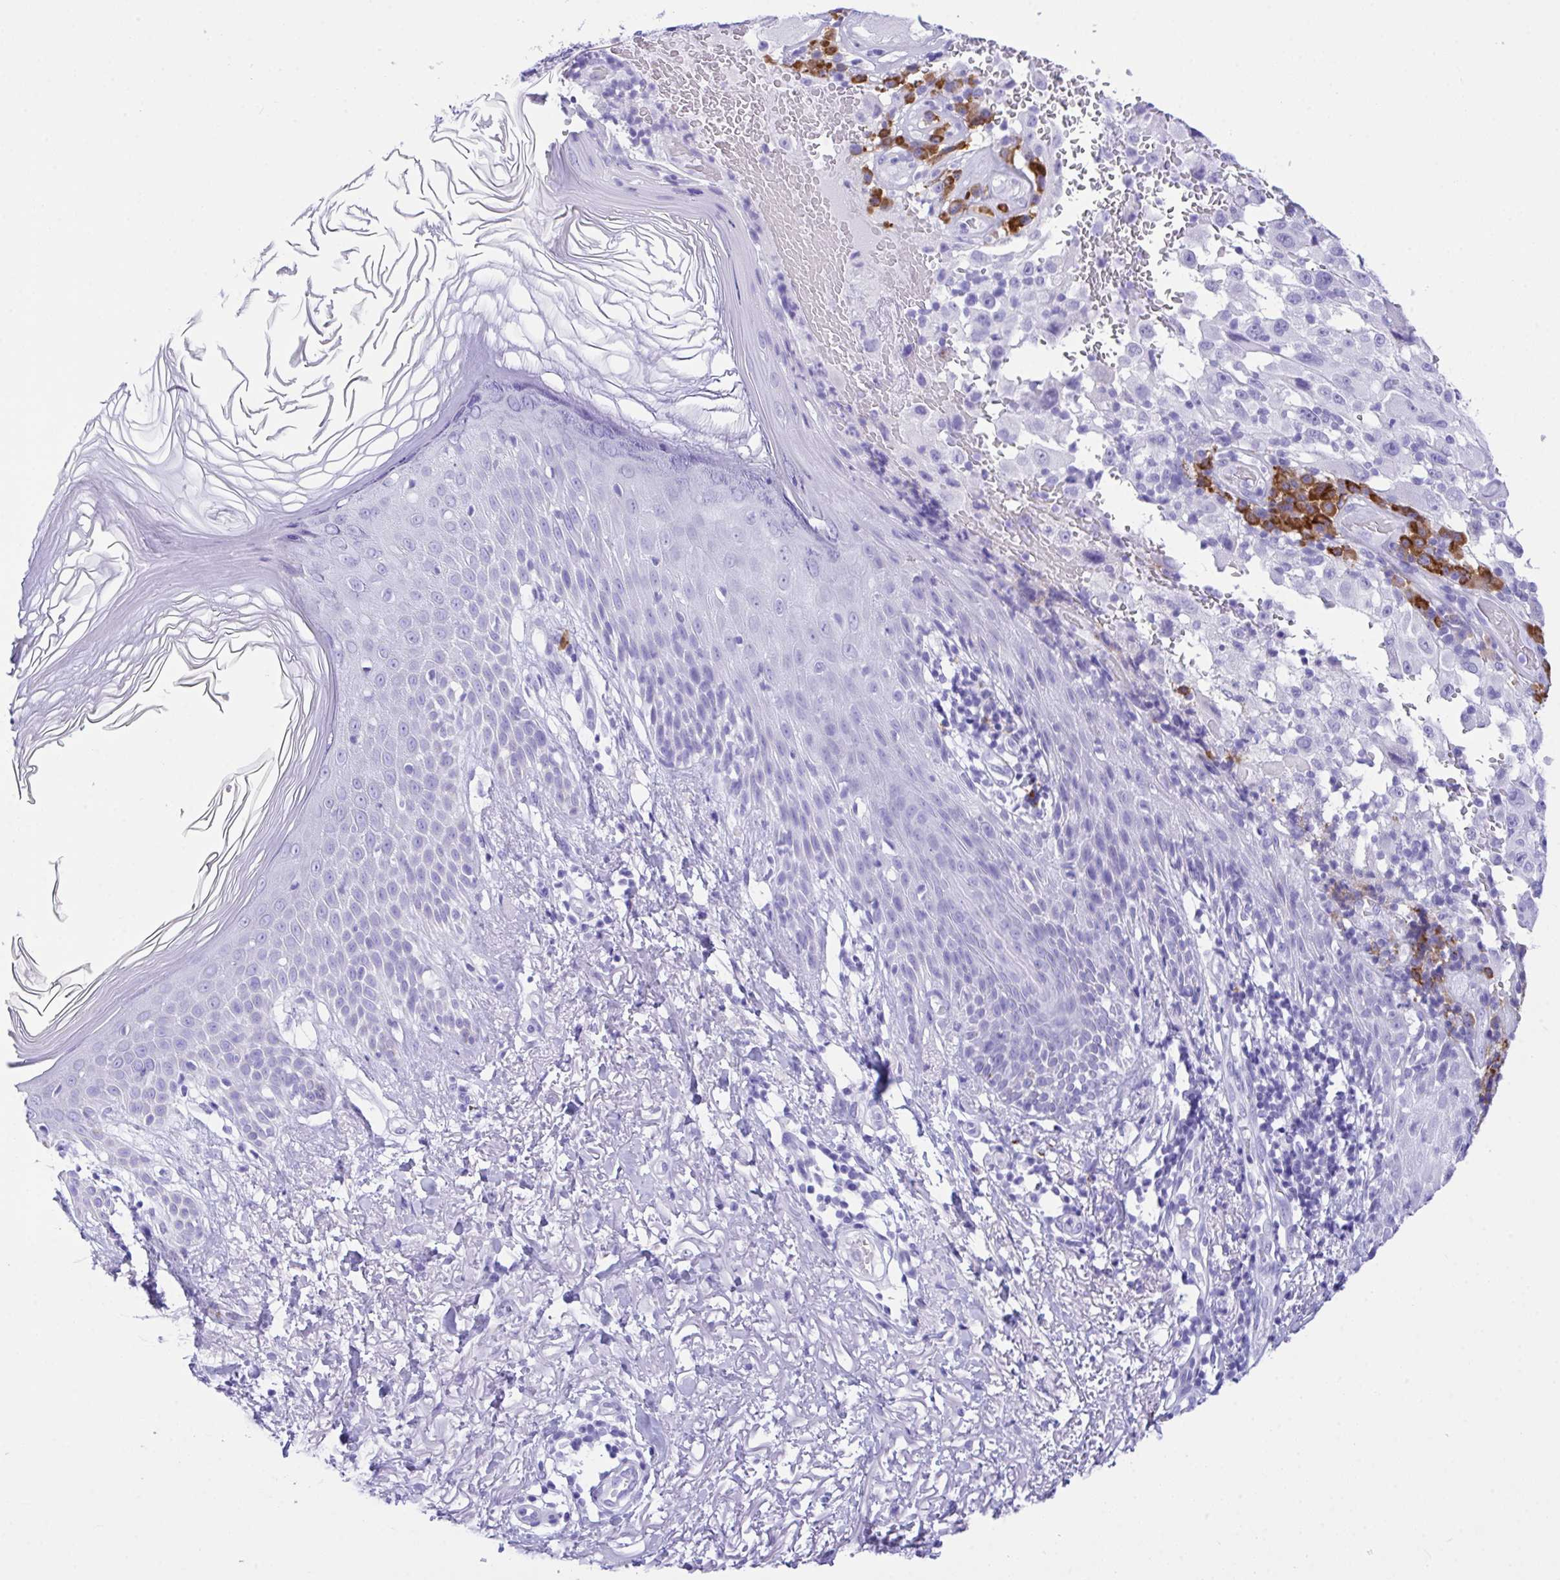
{"staining": {"intensity": "negative", "quantity": "none", "location": "none"}, "tissue": "melanoma", "cell_type": "Tumor cells", "image_type": "cancer", "snomed": [{"axis": "morphology", "description": "Malignant melanoma, NOS"}, {"axis": "topography", "description": "Skin"}], "caption": "The image shows no significant expression in tumor cells of malignant melanoma.", "gene": "BEST4", "patient": {"sex": "female", "age": 71}}